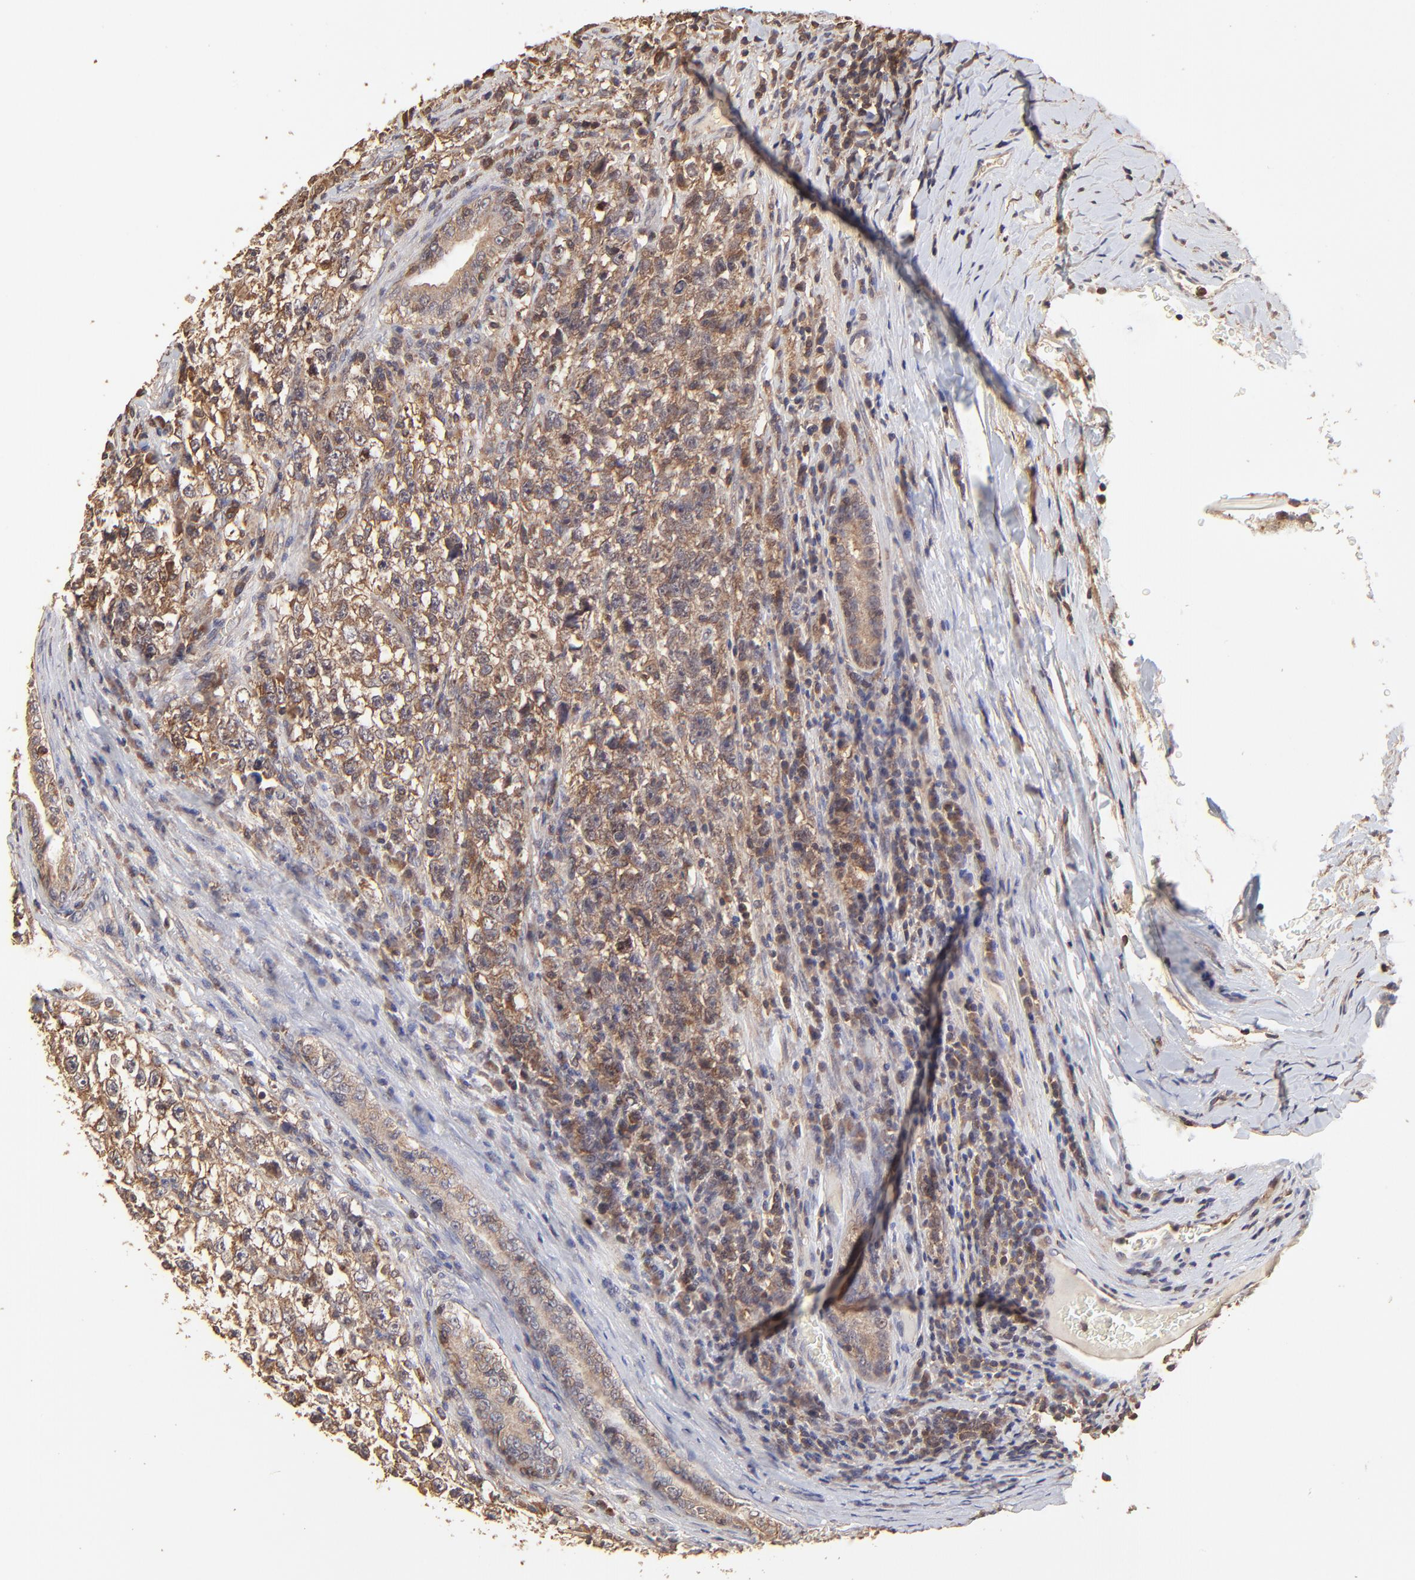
{"staining": {"intensity": "strong", "quantity": ">75%", "location": "cytoplasmic/membranous"}, "tissue": "testis cancer", "cell_type": "Tumor cells", "image_type": "cancer", "snomed": [{"axis": "morphology", "description": "Seminoma, NOS"}, {"axis": "morphology", "description": "Carcinoma, Embryonal, NOS"}, {"axis": "topography", "description": "Testis"}], "caption": "This is a histology image of IHC staining of testis embryonal carcinoma, which shows strong positivity in the cytoplasmic/membranous of tumor cells.", "gene": "STON2", "patient": {"sex": "male", "age": 30}}